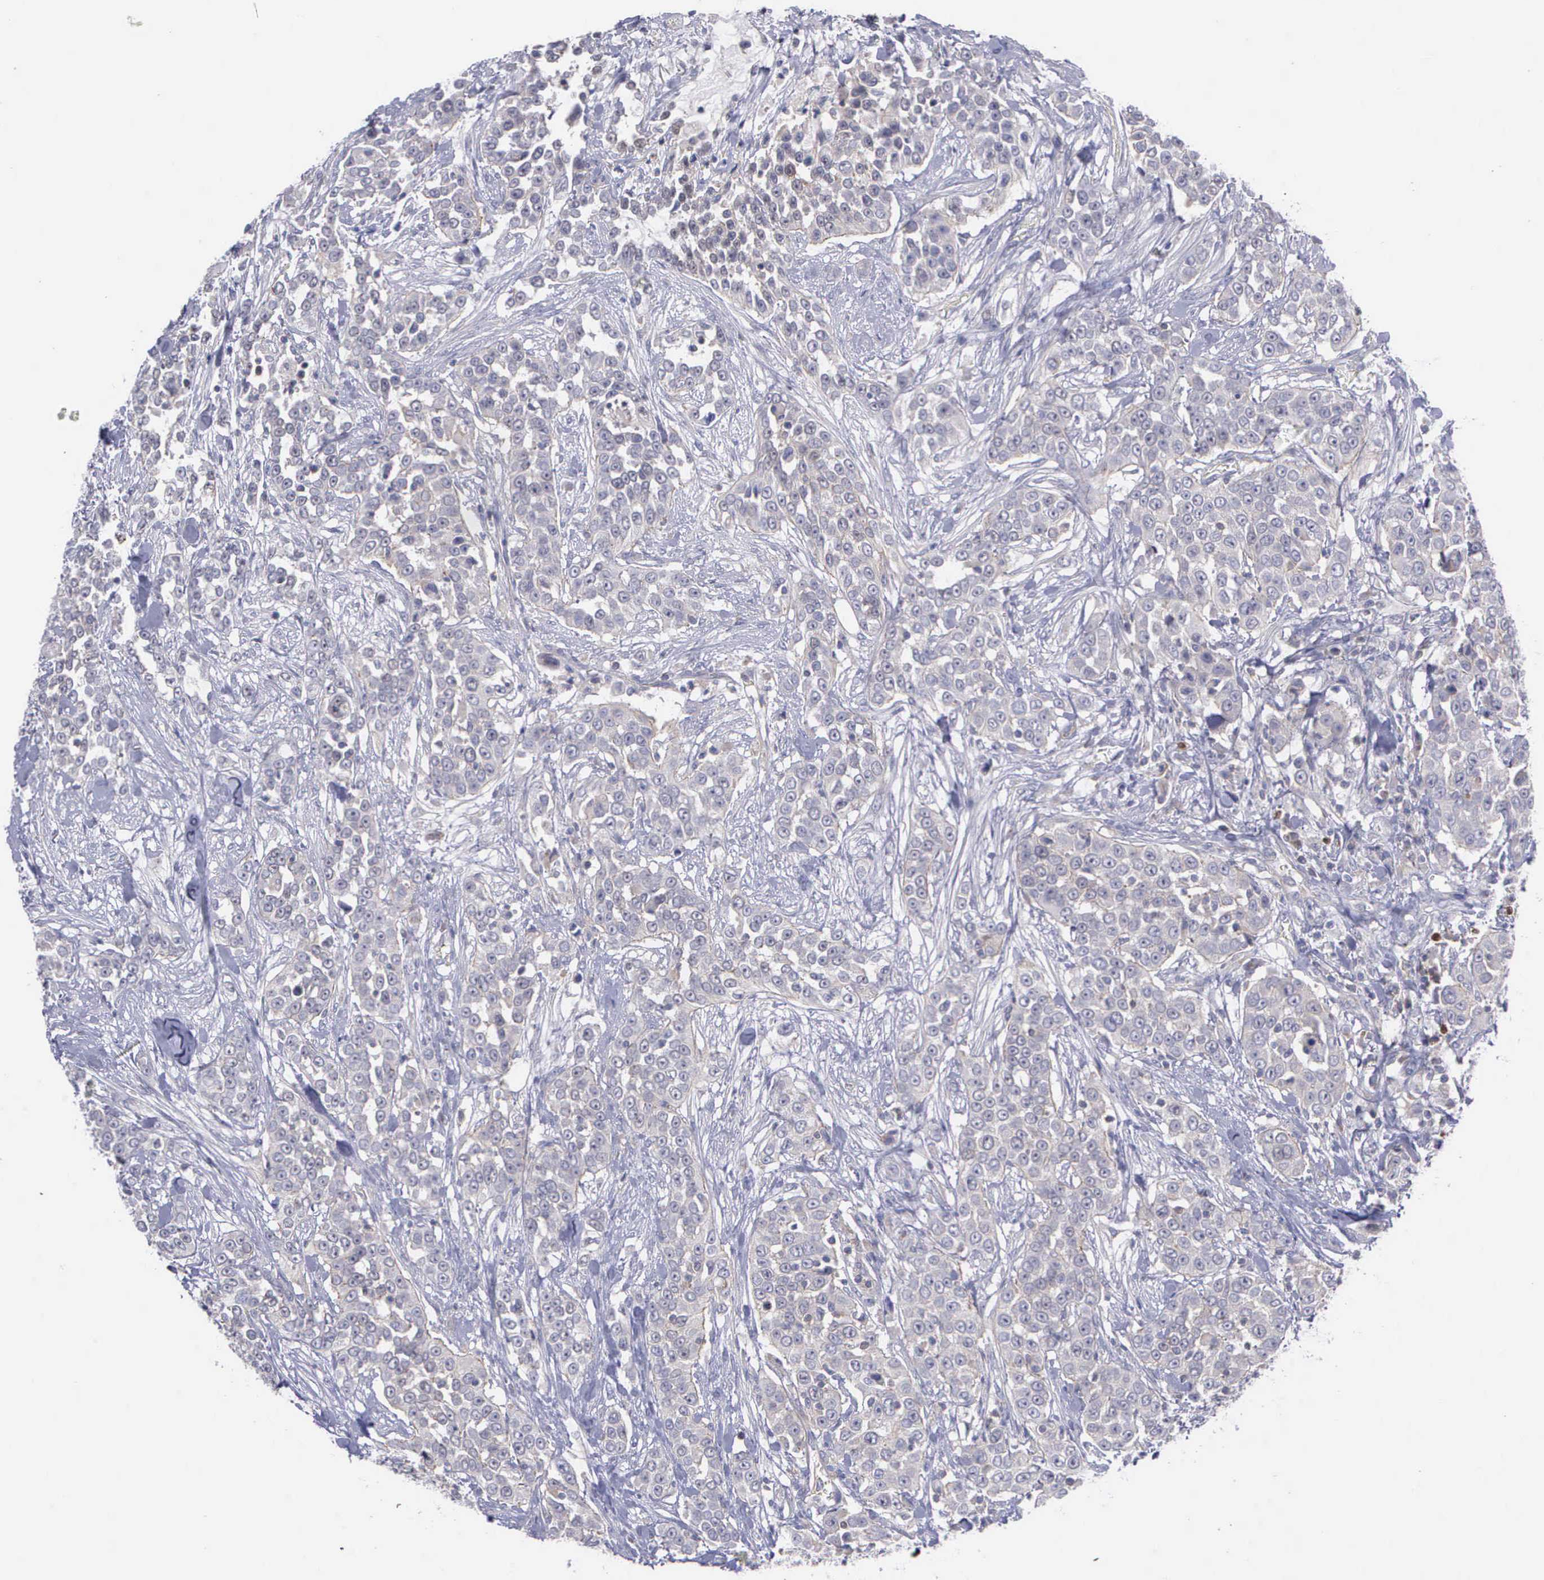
{"staining": {"intensity": "negative", "quantity": "none", "location": "none"}, "tissue": "urothelial cancer", "cell_type": "Tumor cells", "image_type": "cancer", "snomed": [{"axis": "morphology", "description": "Urothelial carcinoma, High grade"}, {"axis": "topography", "description": "Urinary bladder"}], "caption": "This is an IHC micrograph of human urothelial cancer. There is no expression in tumor cells.", "gene": "MICAL3", "patient": {"sex": "female", "age": 80}}